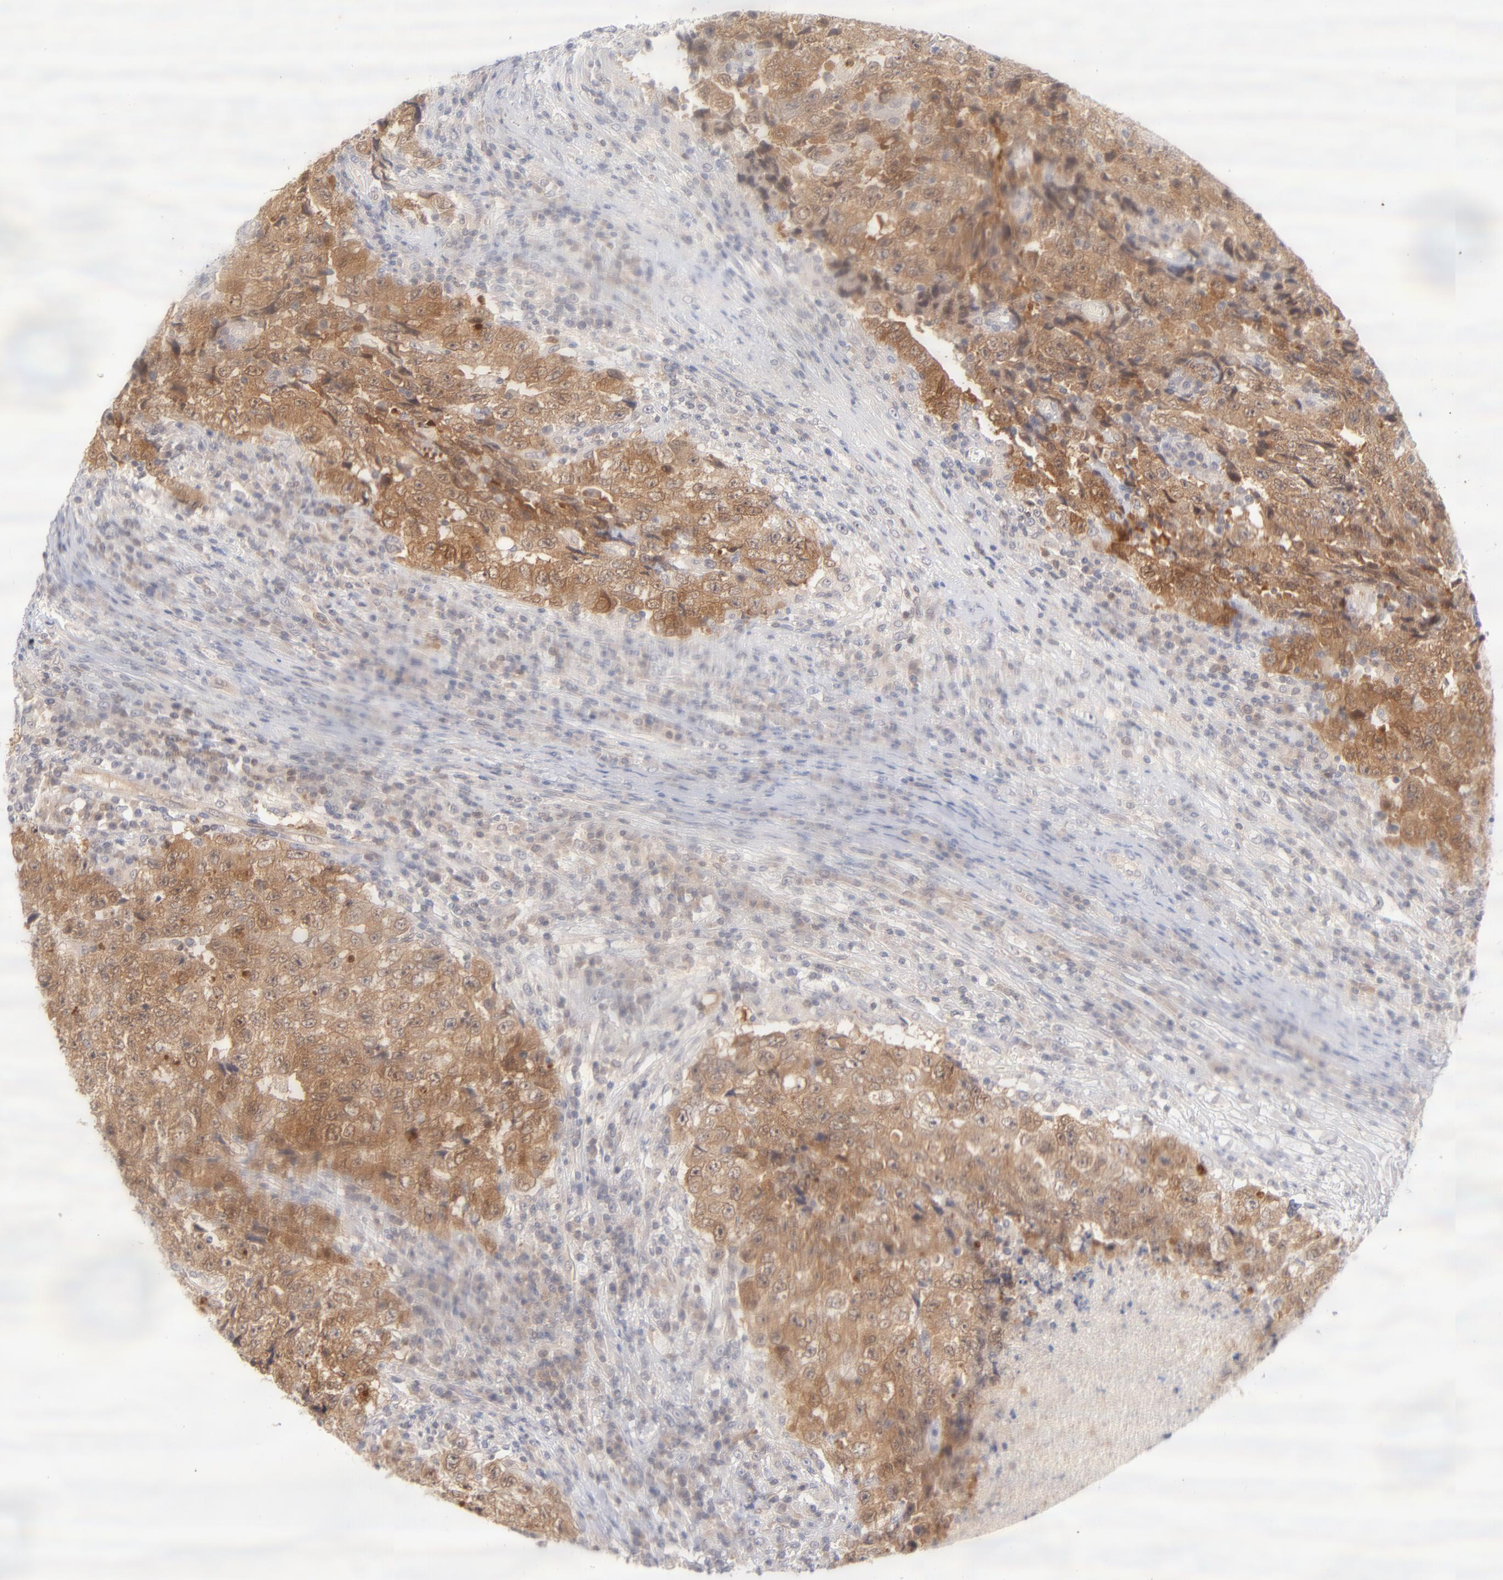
{"staining": {"intensity": "moderate", "quantity": ">75%", "location": "cytoplasmic/membranous,nuclear"}, "tissue": "testis cancer", "cell_type": "Tumor cells", "image_type": "cancer", "snomed": [{"axis": "morphology", "description": "Necrosis, NOS"}, {"axis": "morphology", "description": "Carcinoma, Embryonal, NOS"}, {"axis": "topography", "description": "Testis"}], "caption": "Immunohistochemistry (IHC) (DAB (3,3'-diaminobenzidine)) staining of human testis cancer shows moderate cytoplasmic/membranous and nuclear protein positivity in about >75% of tumor cells.", "gene": "CASP6", "patient": {"sex": "male", "age": 19}}